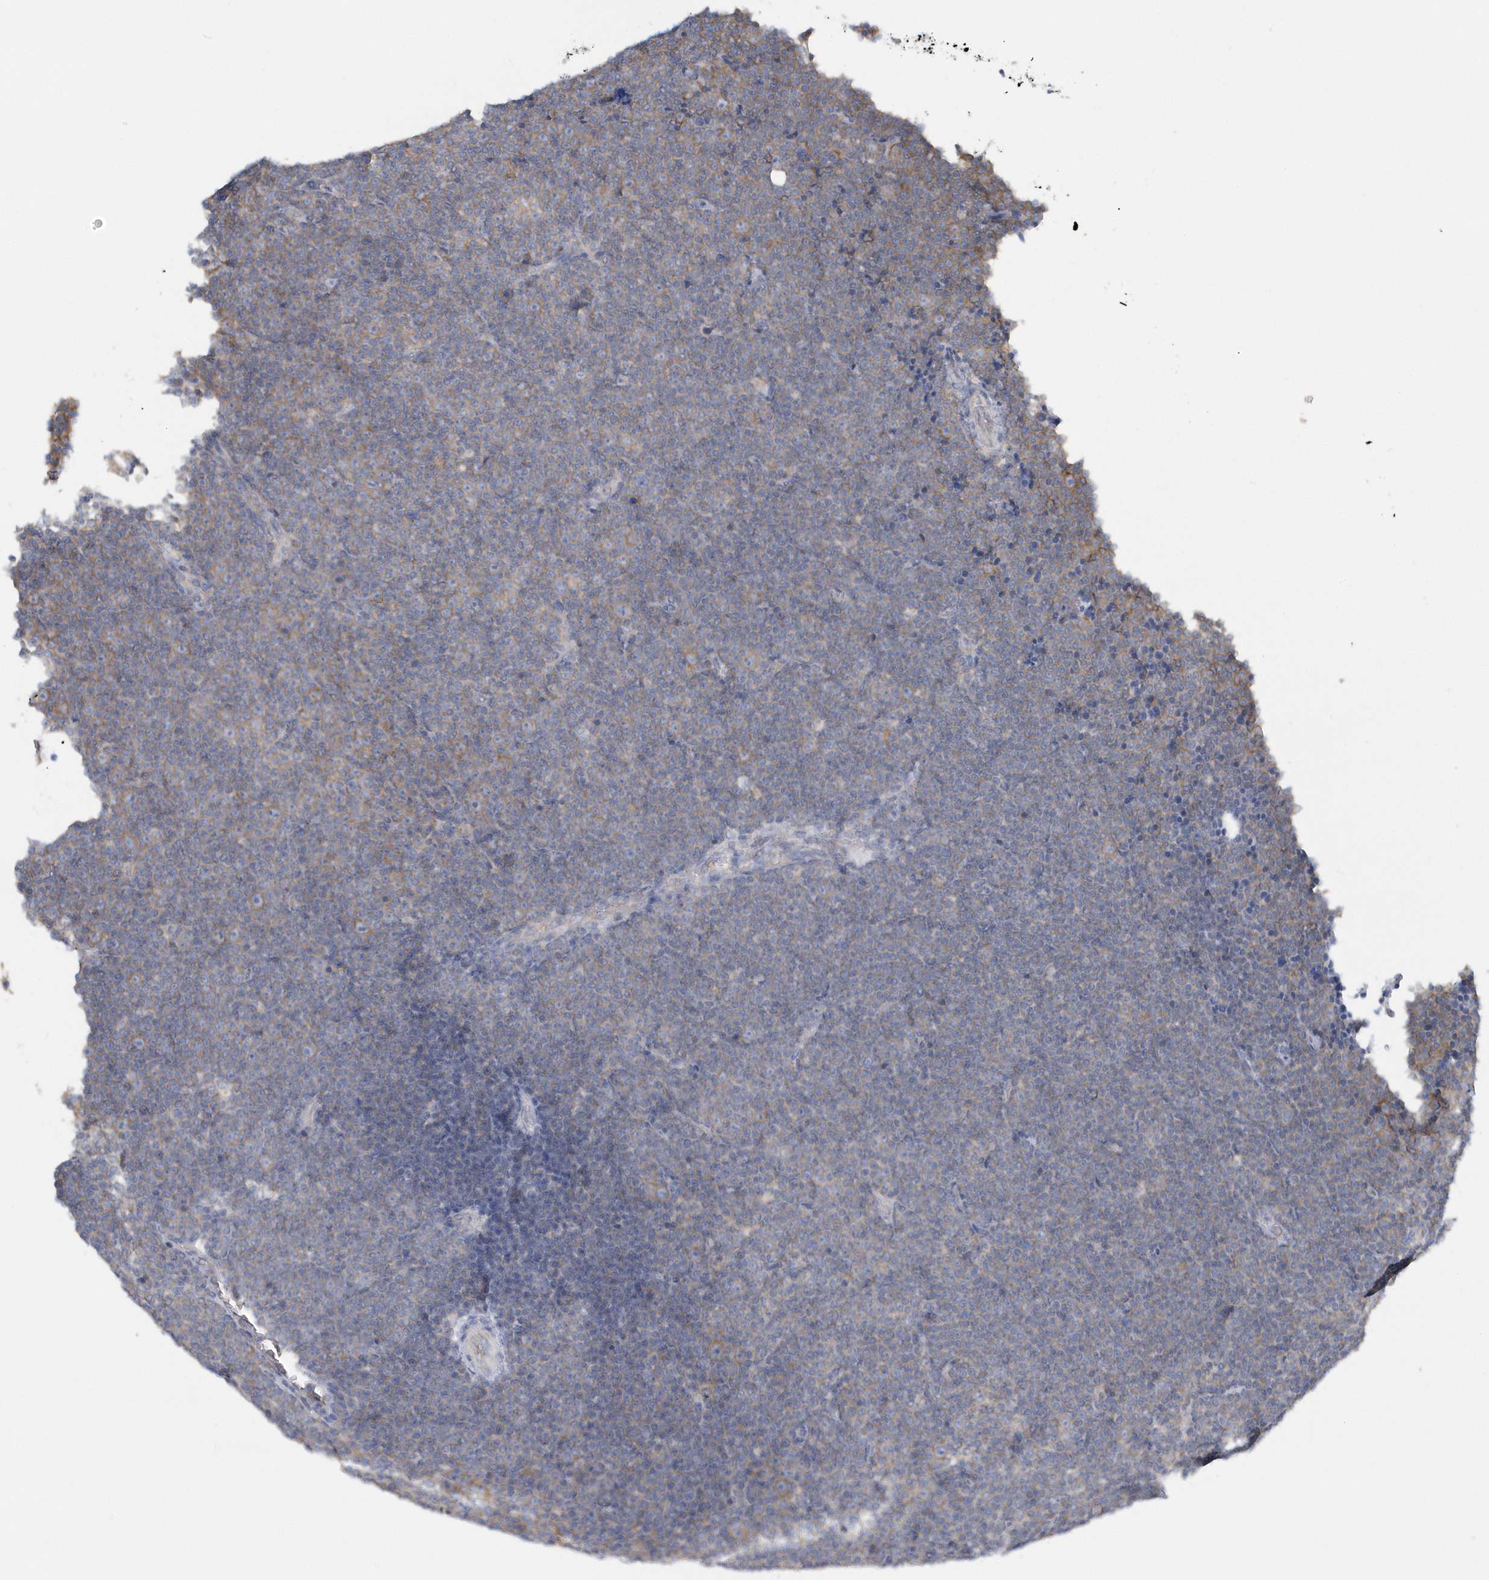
{"staining": {"intensity": "negative", "quantity": "none", "location": "none"}, "tissue": "lymphoma", "cell_type": "Tumor cells", "image_type": "cancer", "snomed": [{"axis": "morphology", "description": "Malignant lymphoma, non-Hodgkin's type, Low grade"}, {"axis": "topography", "description": "Lymph node"}], "caption": "This image is of malignant lymphoma, non-Hodgkin's type (low-grade) stained with IHC to label a protein in brown with the nuclei are counter-stained blue. There is no expression in tumor cells. (Stains: DAB immunohistochemistry (IHC) with hematoxylin counter stain, Microscopy: brightfield microscopy at high magnification).", "gene": "EIF3C", "patient": {"sex": "female", "age": 67}}